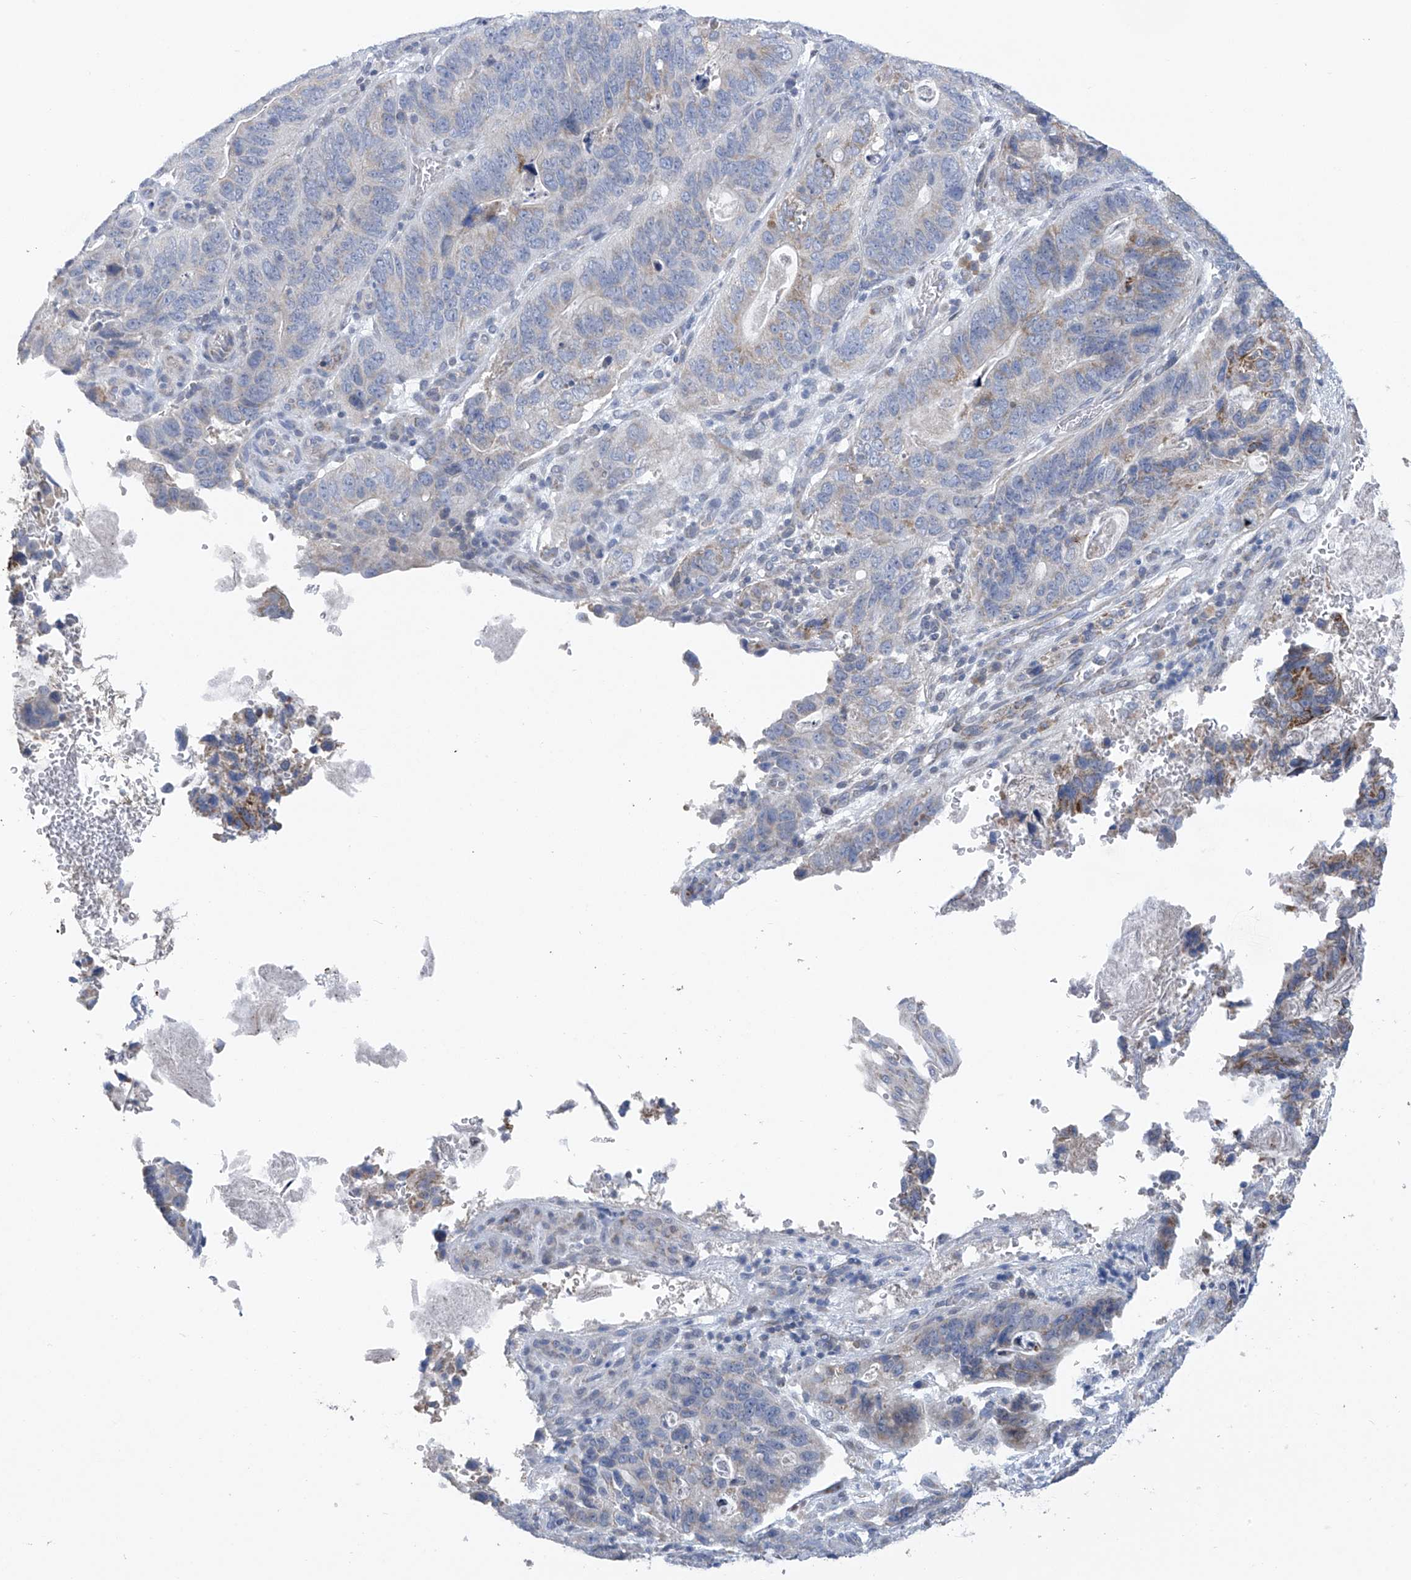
{"staining": {"intensity": "negative", "quantity": "none", "location": "none"}, "tissue": "stomach cancer", "cell_type": "Tumor cells", "image_type": "cancer", "snomed": [{"axis": "morphology", "description": "Normal tissue, NOS"}, {"axis": "morphology", "description": "Adenocarcinoma, NOS"}, {"axis": "topography", "description": "Stomach"}], "caption": "Tumor cells are negative for protein expression in human adenocarcinoma (stomach). Brightfield microscopy of immunohistochemistry stained with DAB (brown) and hematoxylin (blue), captured at high magnification.", "gene": "SLCO4A1", "patient": {"sex": "female", "age": 89}}